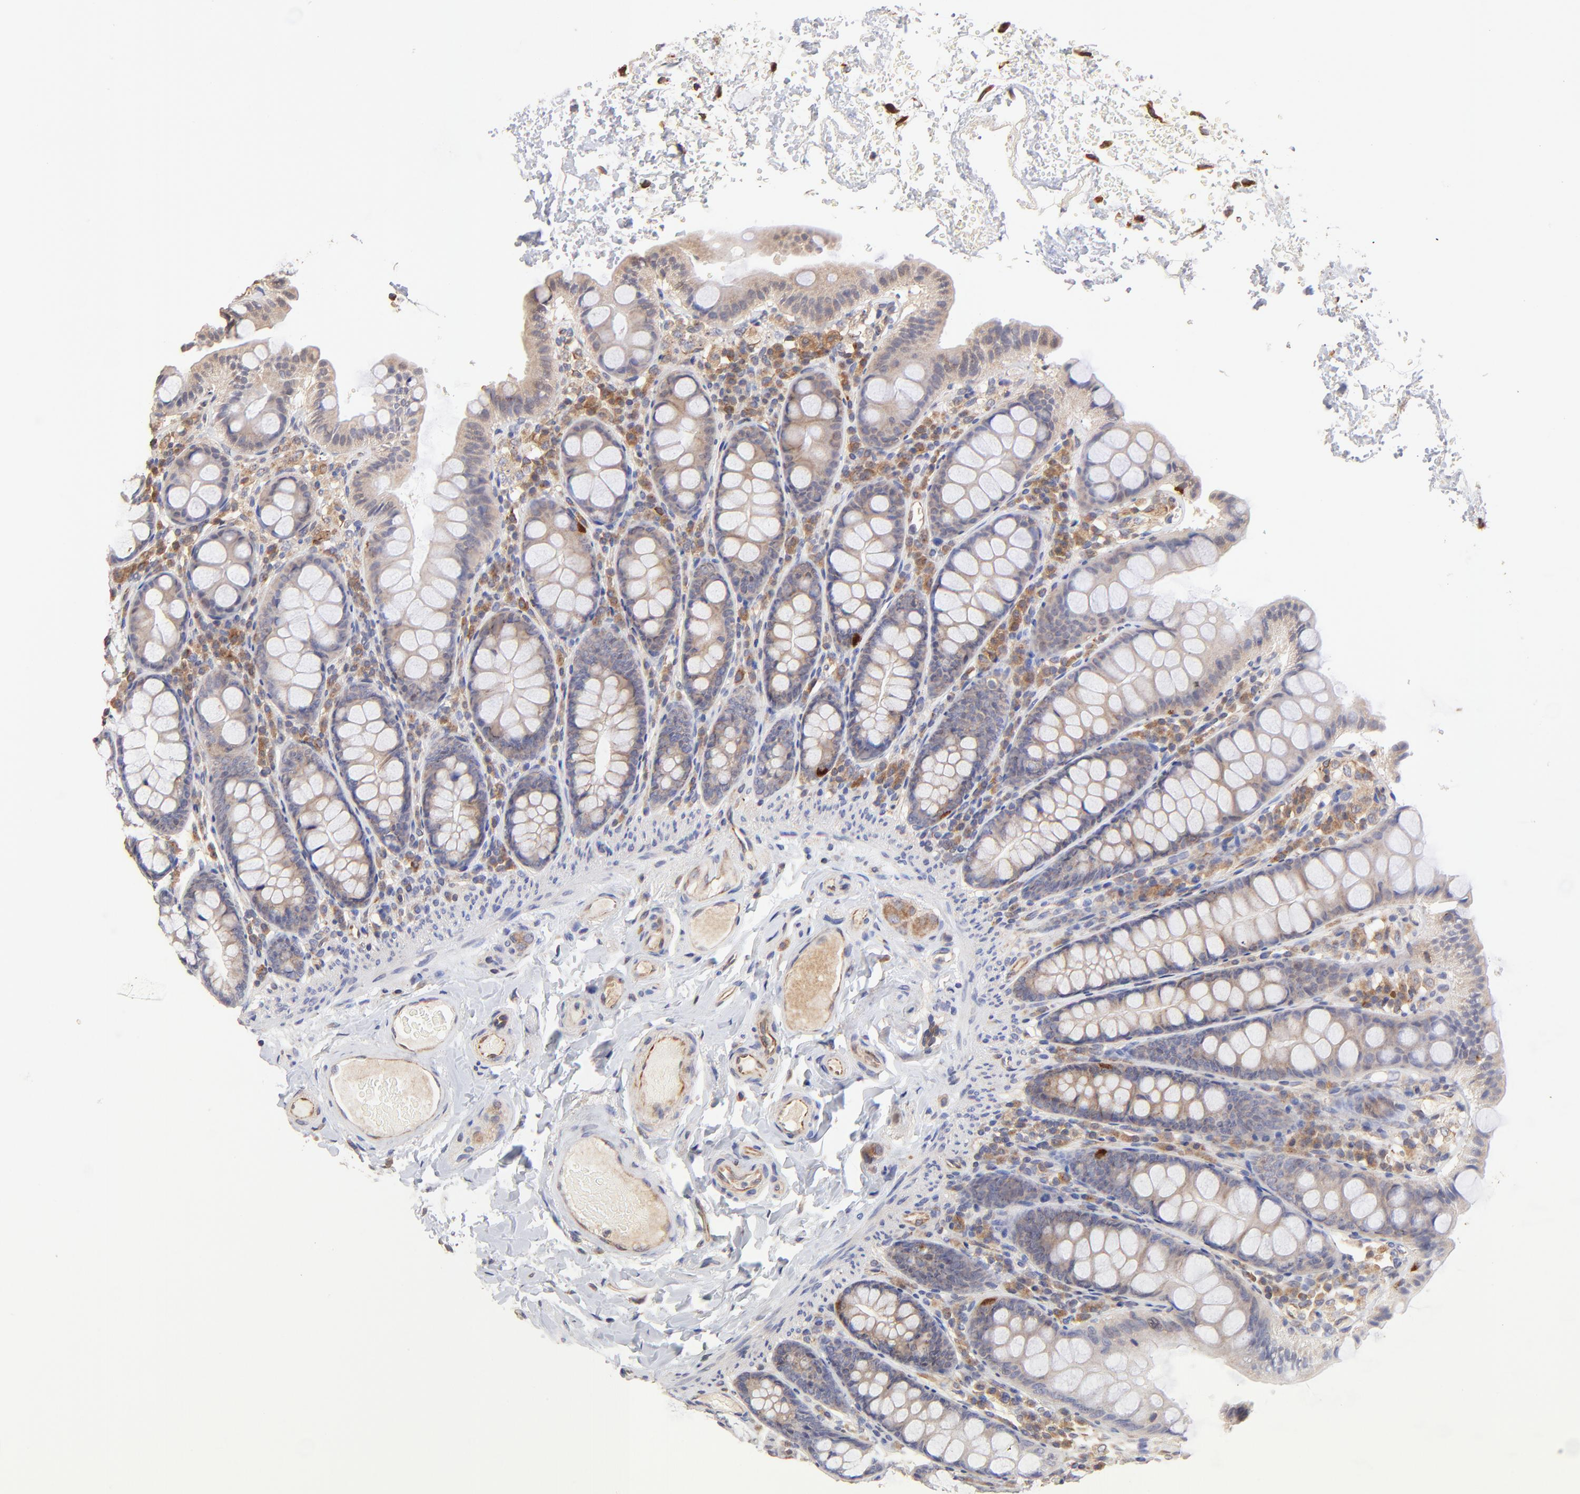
{"staining": {"intensity": "moderate", "quantity": "25%-75%", "location": "cytoplasmic/membranous"}, "tissue": "colon", "cell_type": "Endothelial cells", "image_type": "normal", "snomed": [{"axis": "morphology", "description": "Normal tissue, NOS"}, {"axis": "topography", "description": "Colon"}], "caption": "Protein expression analysis of unremarkable colon reveals moderate cytoplasmic/membranous staining in about 25%-75% of endothelial cells. Nuclei are stained in blue.", "gene": "TNFAIP3", "patient": {"sex": "female", "age": 61}}